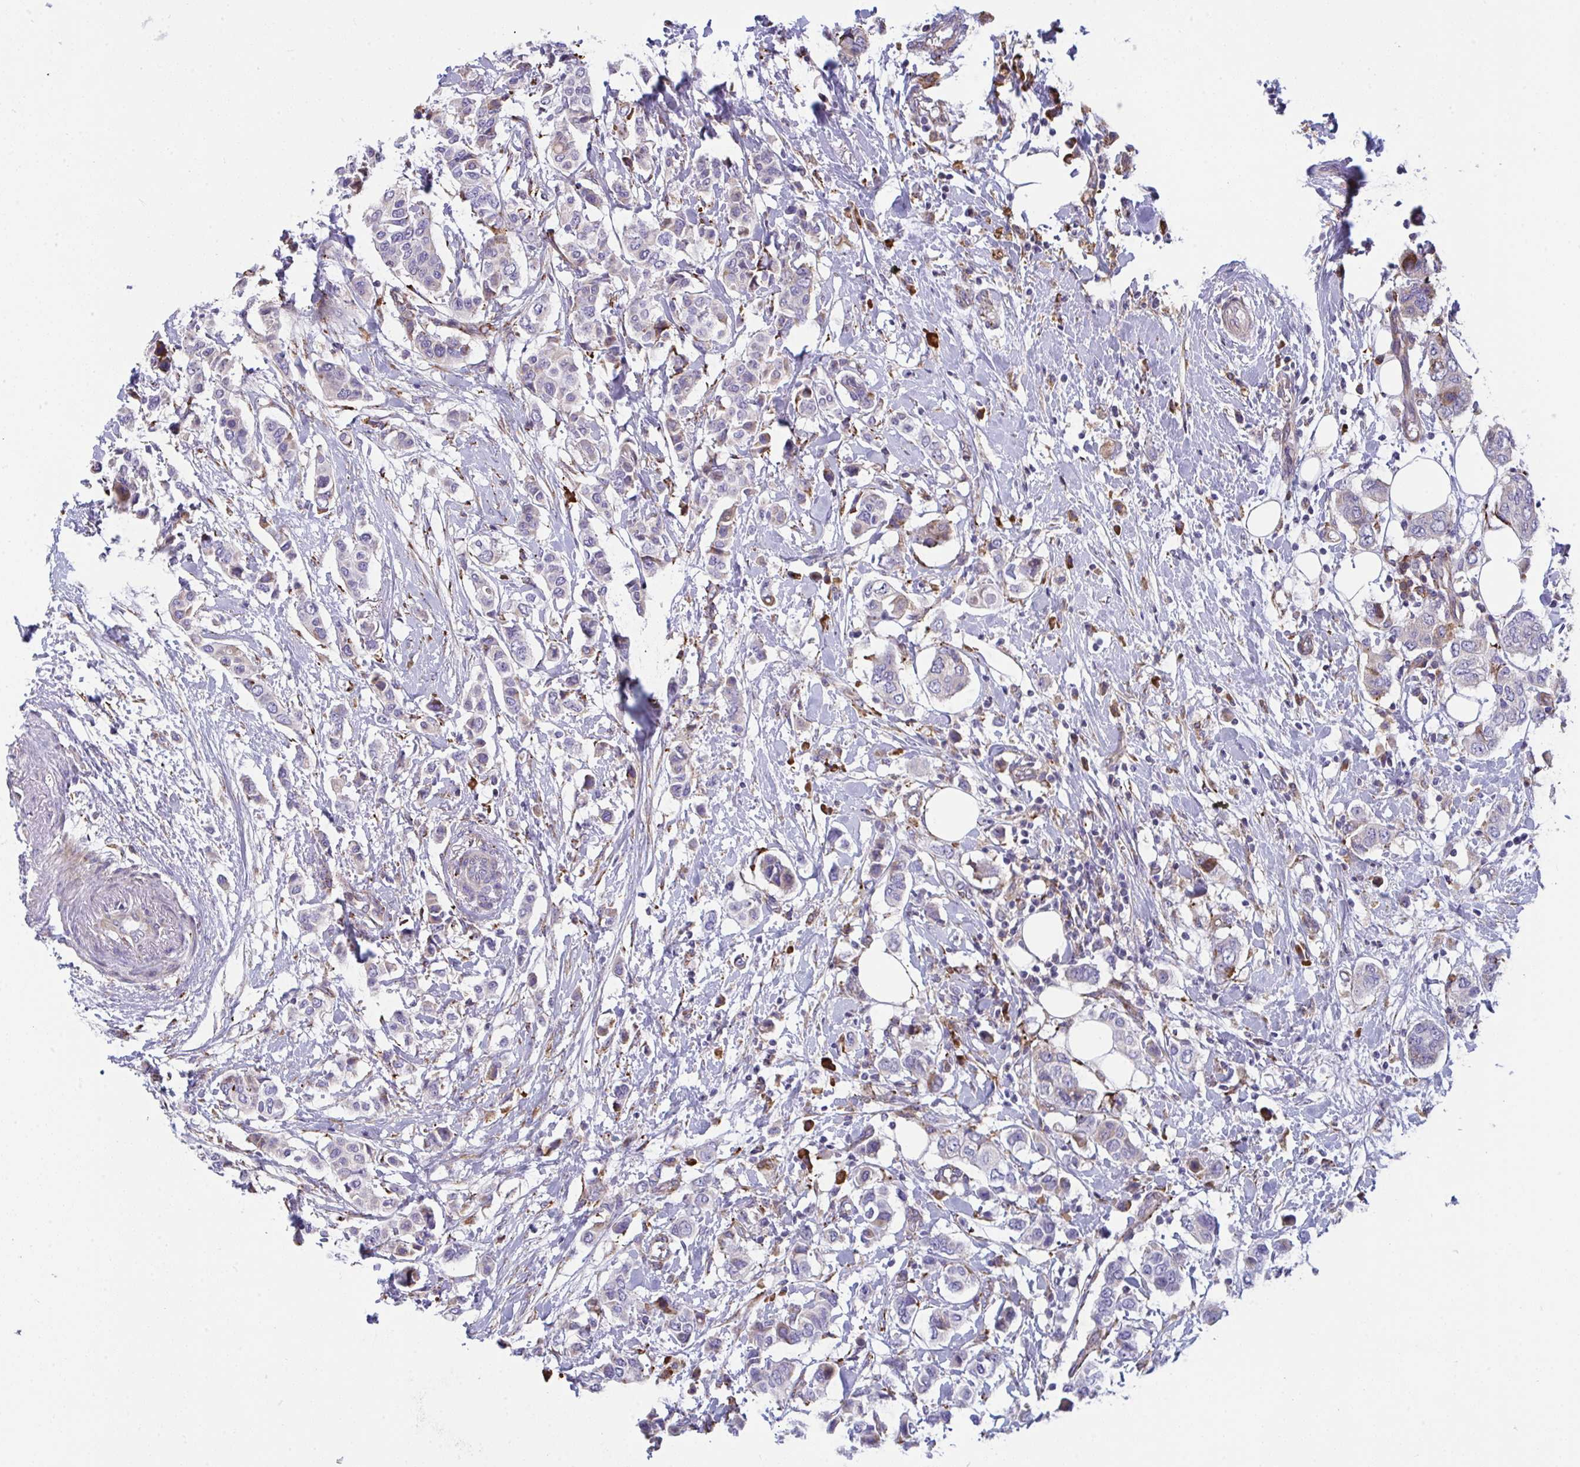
{"staining": {"intensity": "weak", "quantity": "25%-75%", "location": "cytoplasmic/membranous"}, "tissue": "breast cancer", "cell_type": "Tumor cells", "image_type": "cancer", "snomed": [{"axis": "morphology", "description": "Lobular carcinoma"}, {"axis": "topography", "description": "Breast"}], "caption": "Immunohistochemistry (DAB (3,3'-diaminobenzidine)) staining of breast cancer (lobular carcinoma) reveals weak cytoplasmic/membranous protein staining in approximately 25%-75% of tumor cells. (Brightfield microscopy of DAB IHC at high magnification).", "gene": "MYMK", "patient": {"sex": "female", "age": 51}}